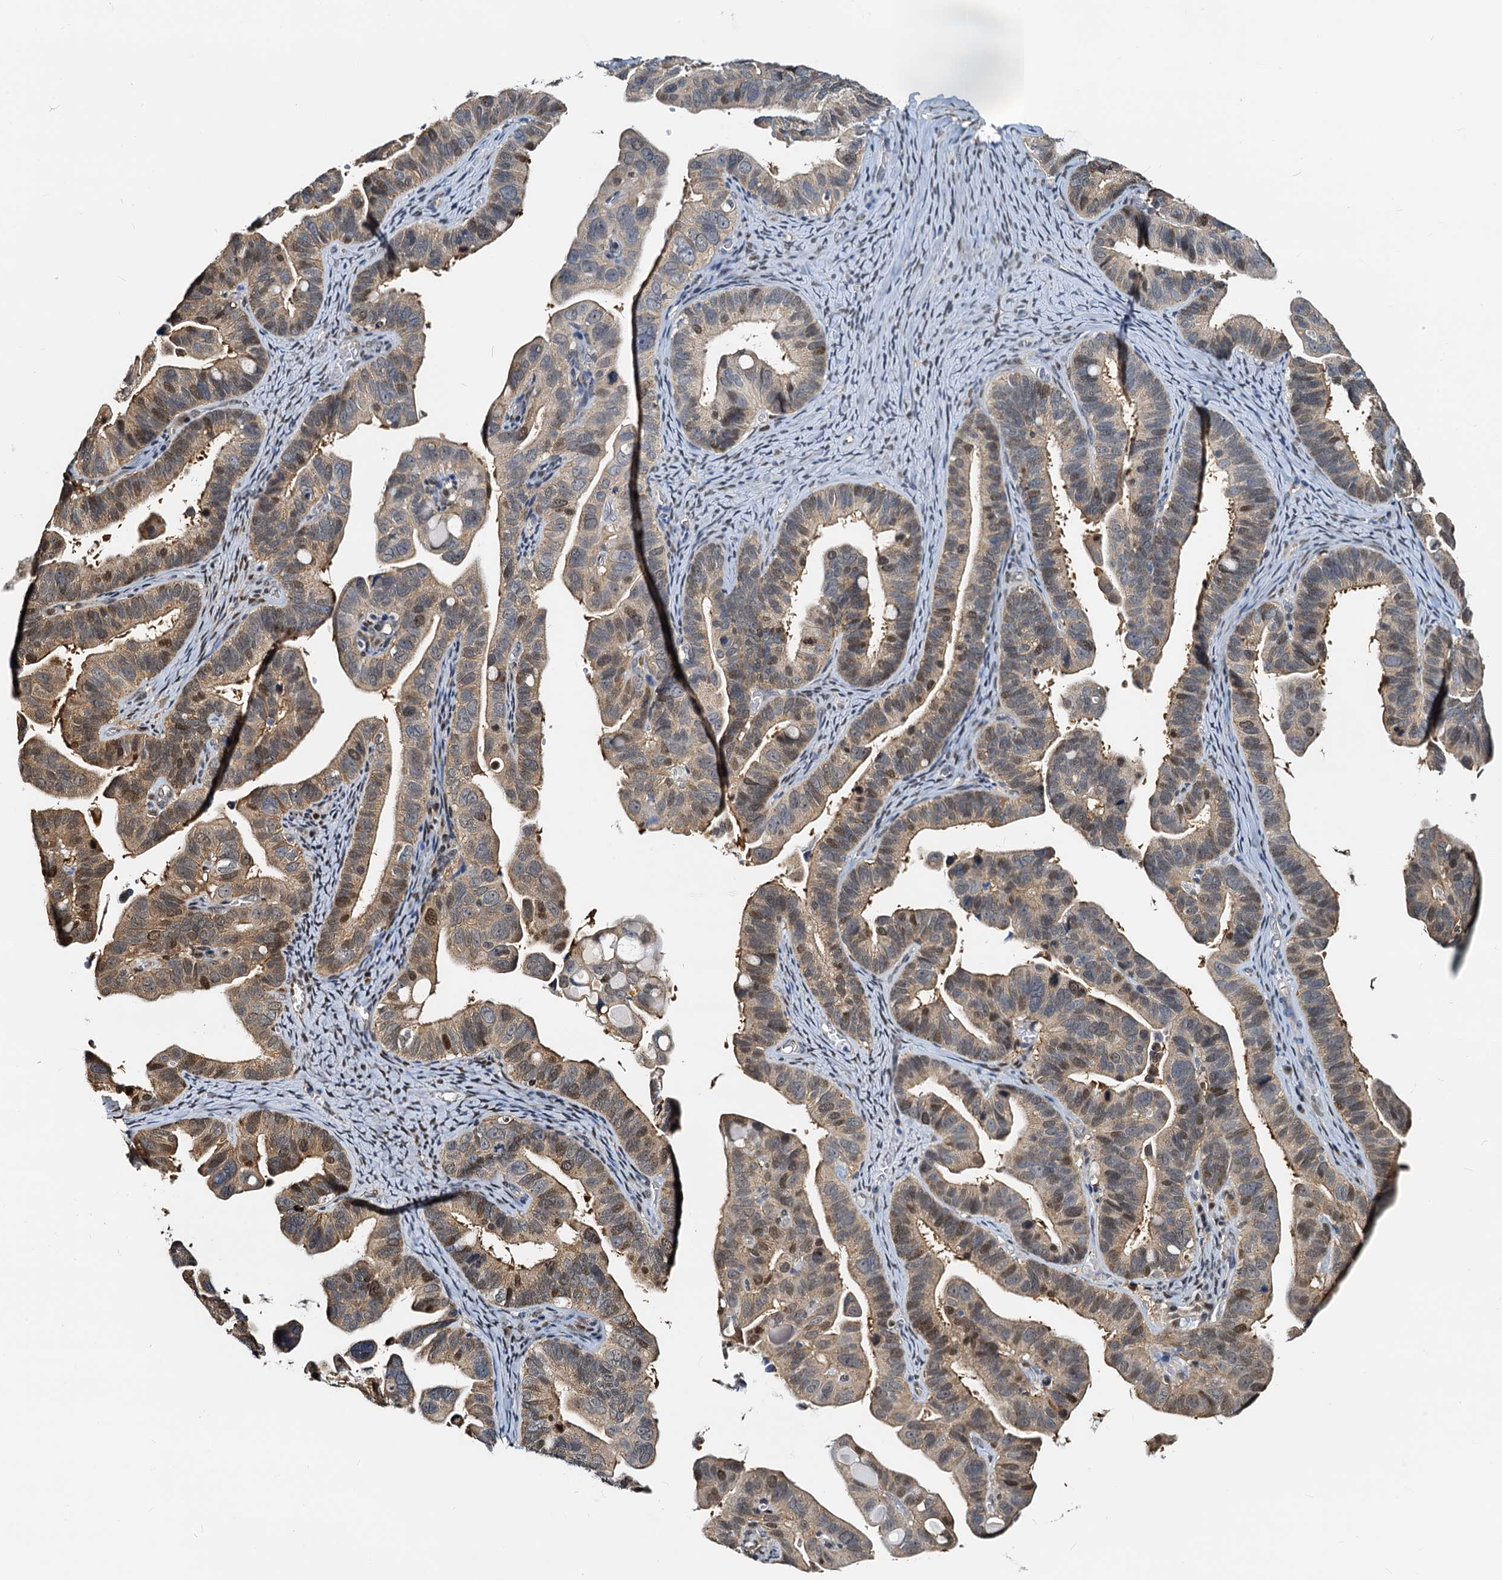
{"staining": {"intensity": "moderate", "quantity": "25%-75%", "location": "nuclear"}, "tissue": "ovarian cancer", "cell_type": "Tumor cells", "image_type": "cancer", "snomed": [{"axis": "morphology", "description": "Cystadenocarcinoma, serous, NOS"}, {"axis": "topography", "description": "Ovary"}], "caption": "Moderate nuclear expression is appreciated in about 25%-75% of tumor cells in ovarian cancer (serous cystadenocarcinoma).", "gene": "PTGES3", "patient": {"sex": "female", "age": 56}}